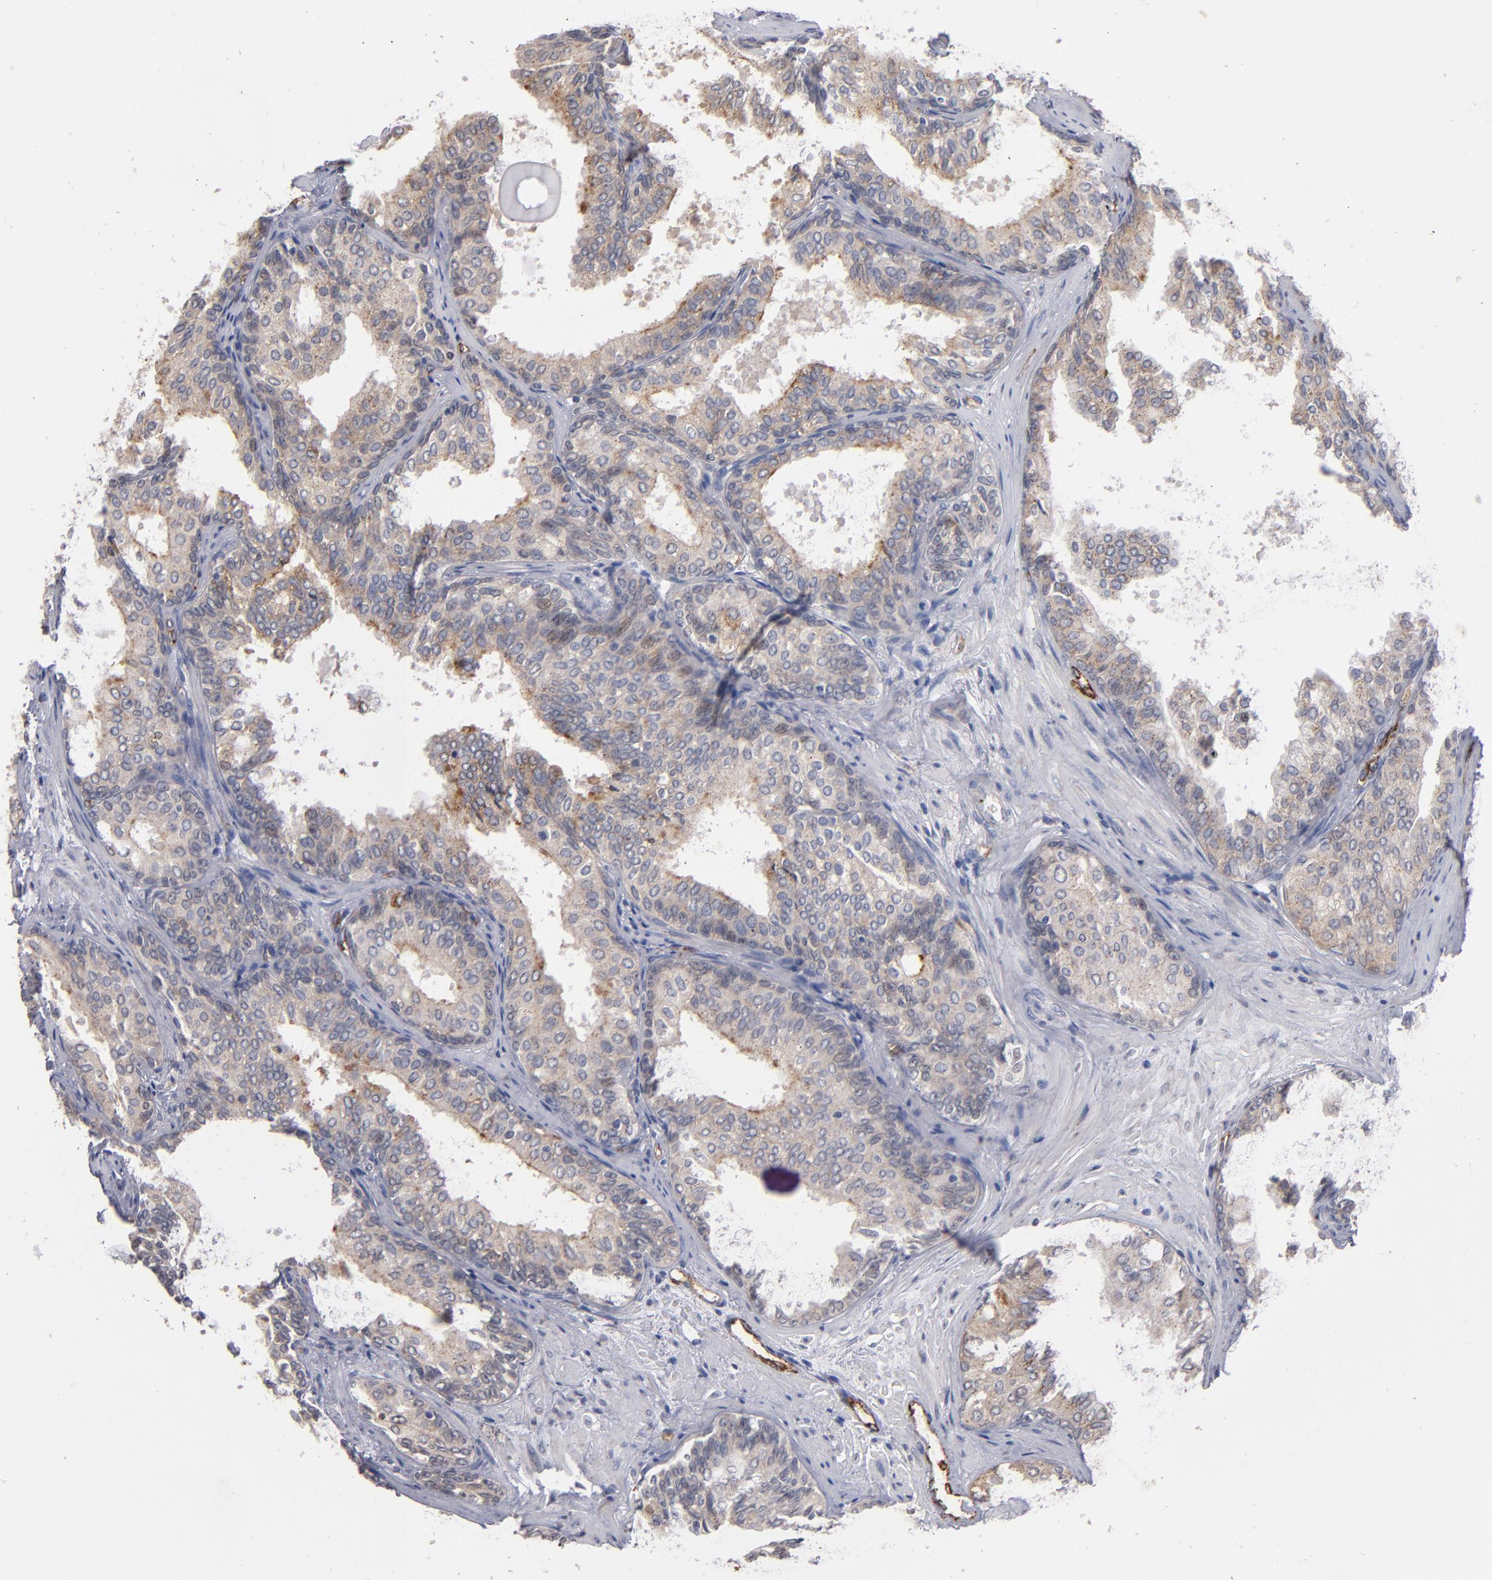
{"staining": {"intensity": "weak", "quantity": "<25%", "location": "cytoplasmic/membranous"}, "tissue": "prostate cancer", "cell_type": "Tumor cells", "image_type": "cancer", "snomed": [{"axis": "morphology", "description": "Adenocarcinoma, Low grade"}, {"axis": "topography", "description": "Prostate"}], "caption": "Image shows no significant protein expression in tumor cells of prostate cancer.", "gene": "SELP", "patient": {"sex": "male", "age": 69}}